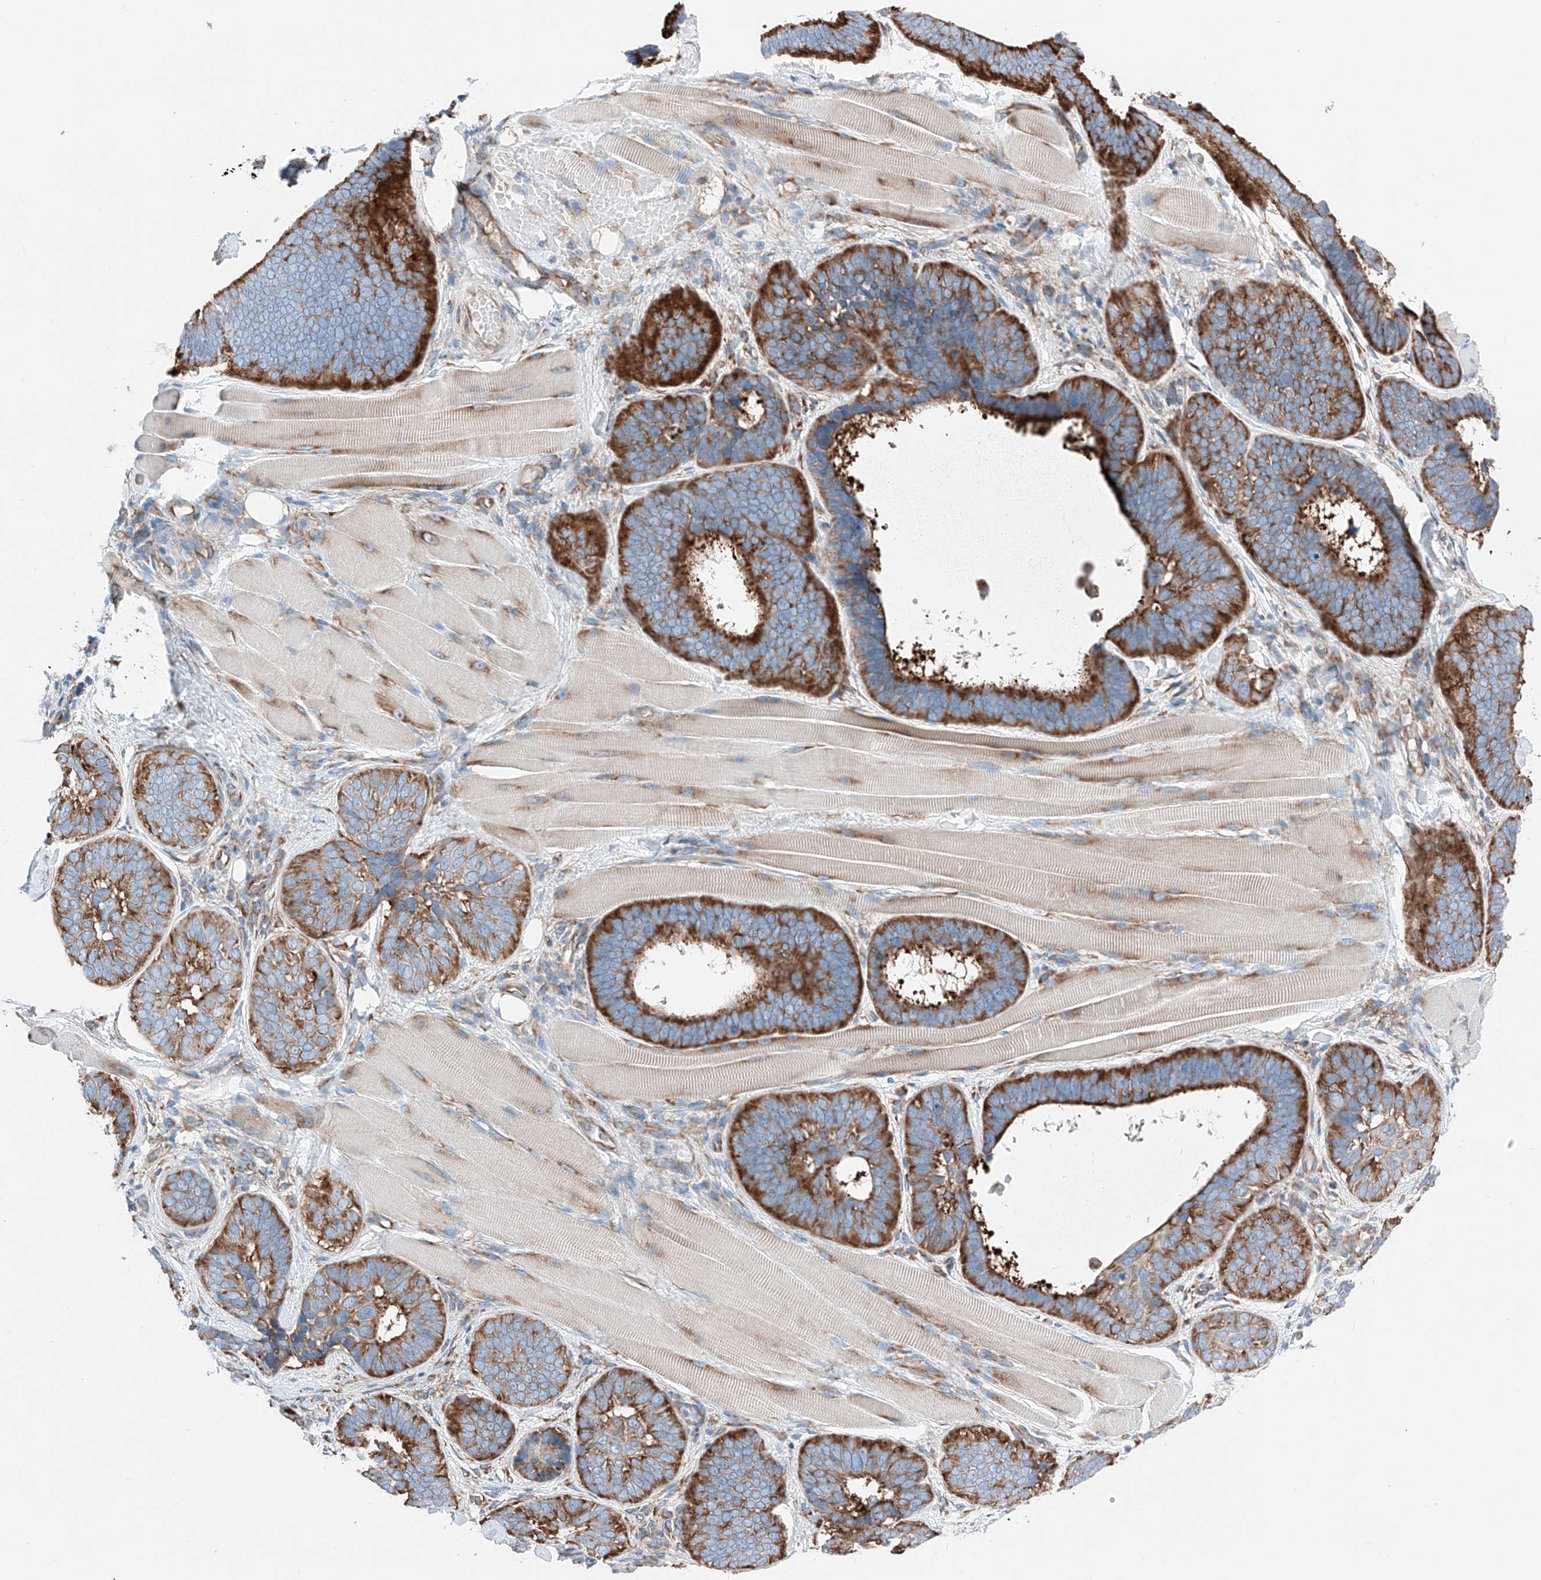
{"staining": {"intensity": "strong", "quantity": ">75%", "location": "cytoplasmic/membranous"}, "tissue": "skin cancer", "cell_type": "Tumor cells", "image_type": "cancer", "snomed": [{"axis": "morphology", "description": "Basal cell carcinoma"}, {"axis": "topography", "description": "Skin"}], "caption": "This histopathology image displays IHC staining of basal cell carcinoma (skin), with high strong cytoplasmic/membranous positivity in approximately >75% of tumor cells.", "gene": "CRELD1", "patient": {"sex": "male", "age": 62}}